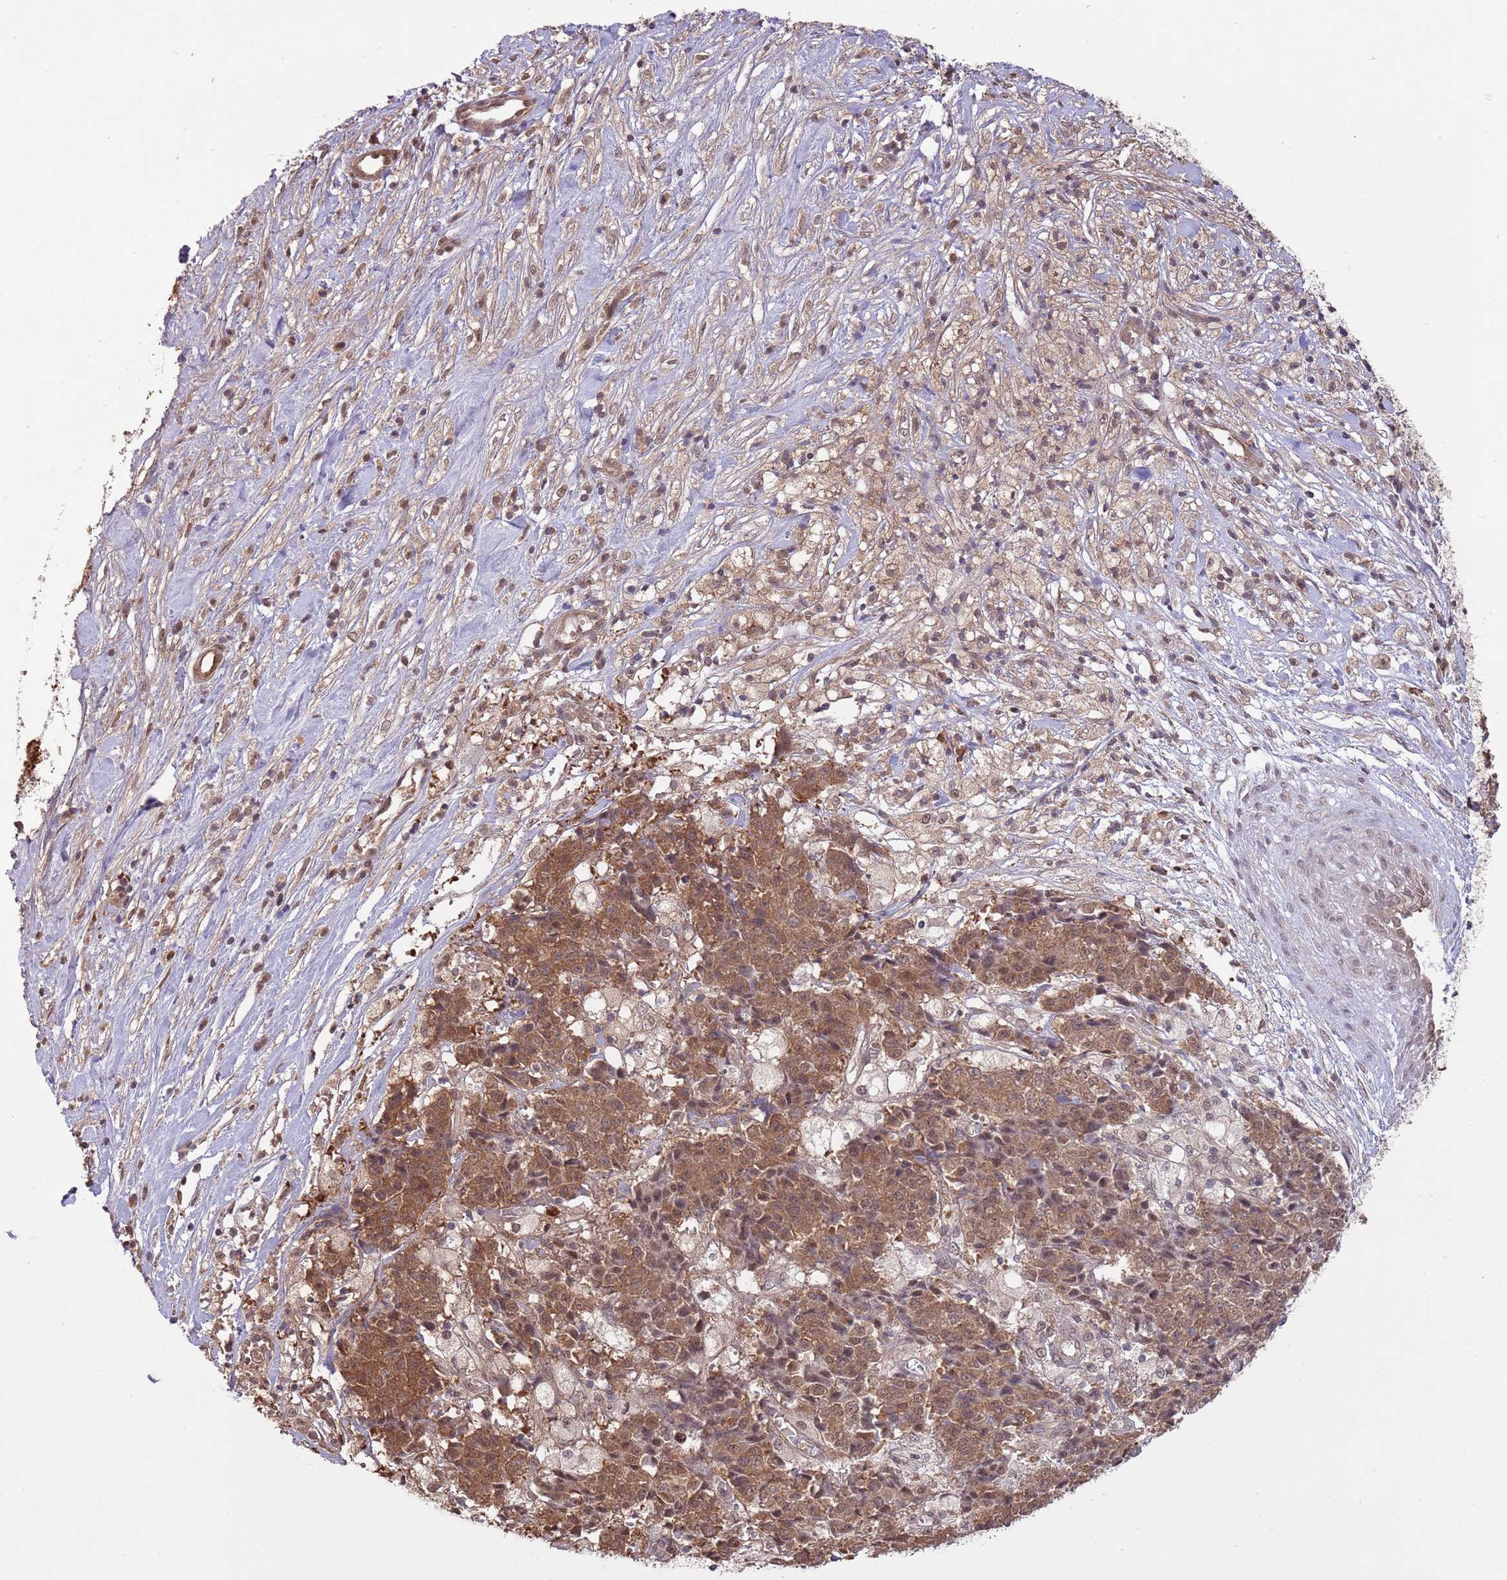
{"staining": {"intensity": "moderate", "quantity": ">75%", "location": "cytoplasmic/membranous,nuclear"}, "tissue": "ovarian cancer", "cell_type": "Tumor cells", "image_type": "cancer", "snomed": [{"axis": "morphology", "description": "Carcinoma, endometroid"}, {"axis": "topography", "description": "Ovary"}], "caption": "Immunohistochemical staining of ovarian endometroid carcinoma demonstrates medium levels of moderate cytoplasmic/membranous and nuclear protein staining in about >75% of tumor cells. (brown staining indicates protein expression, while blue staining denotes nuclei).", "gene": "AMIGO1", "patient": {"sex": "female", "age": 42}}